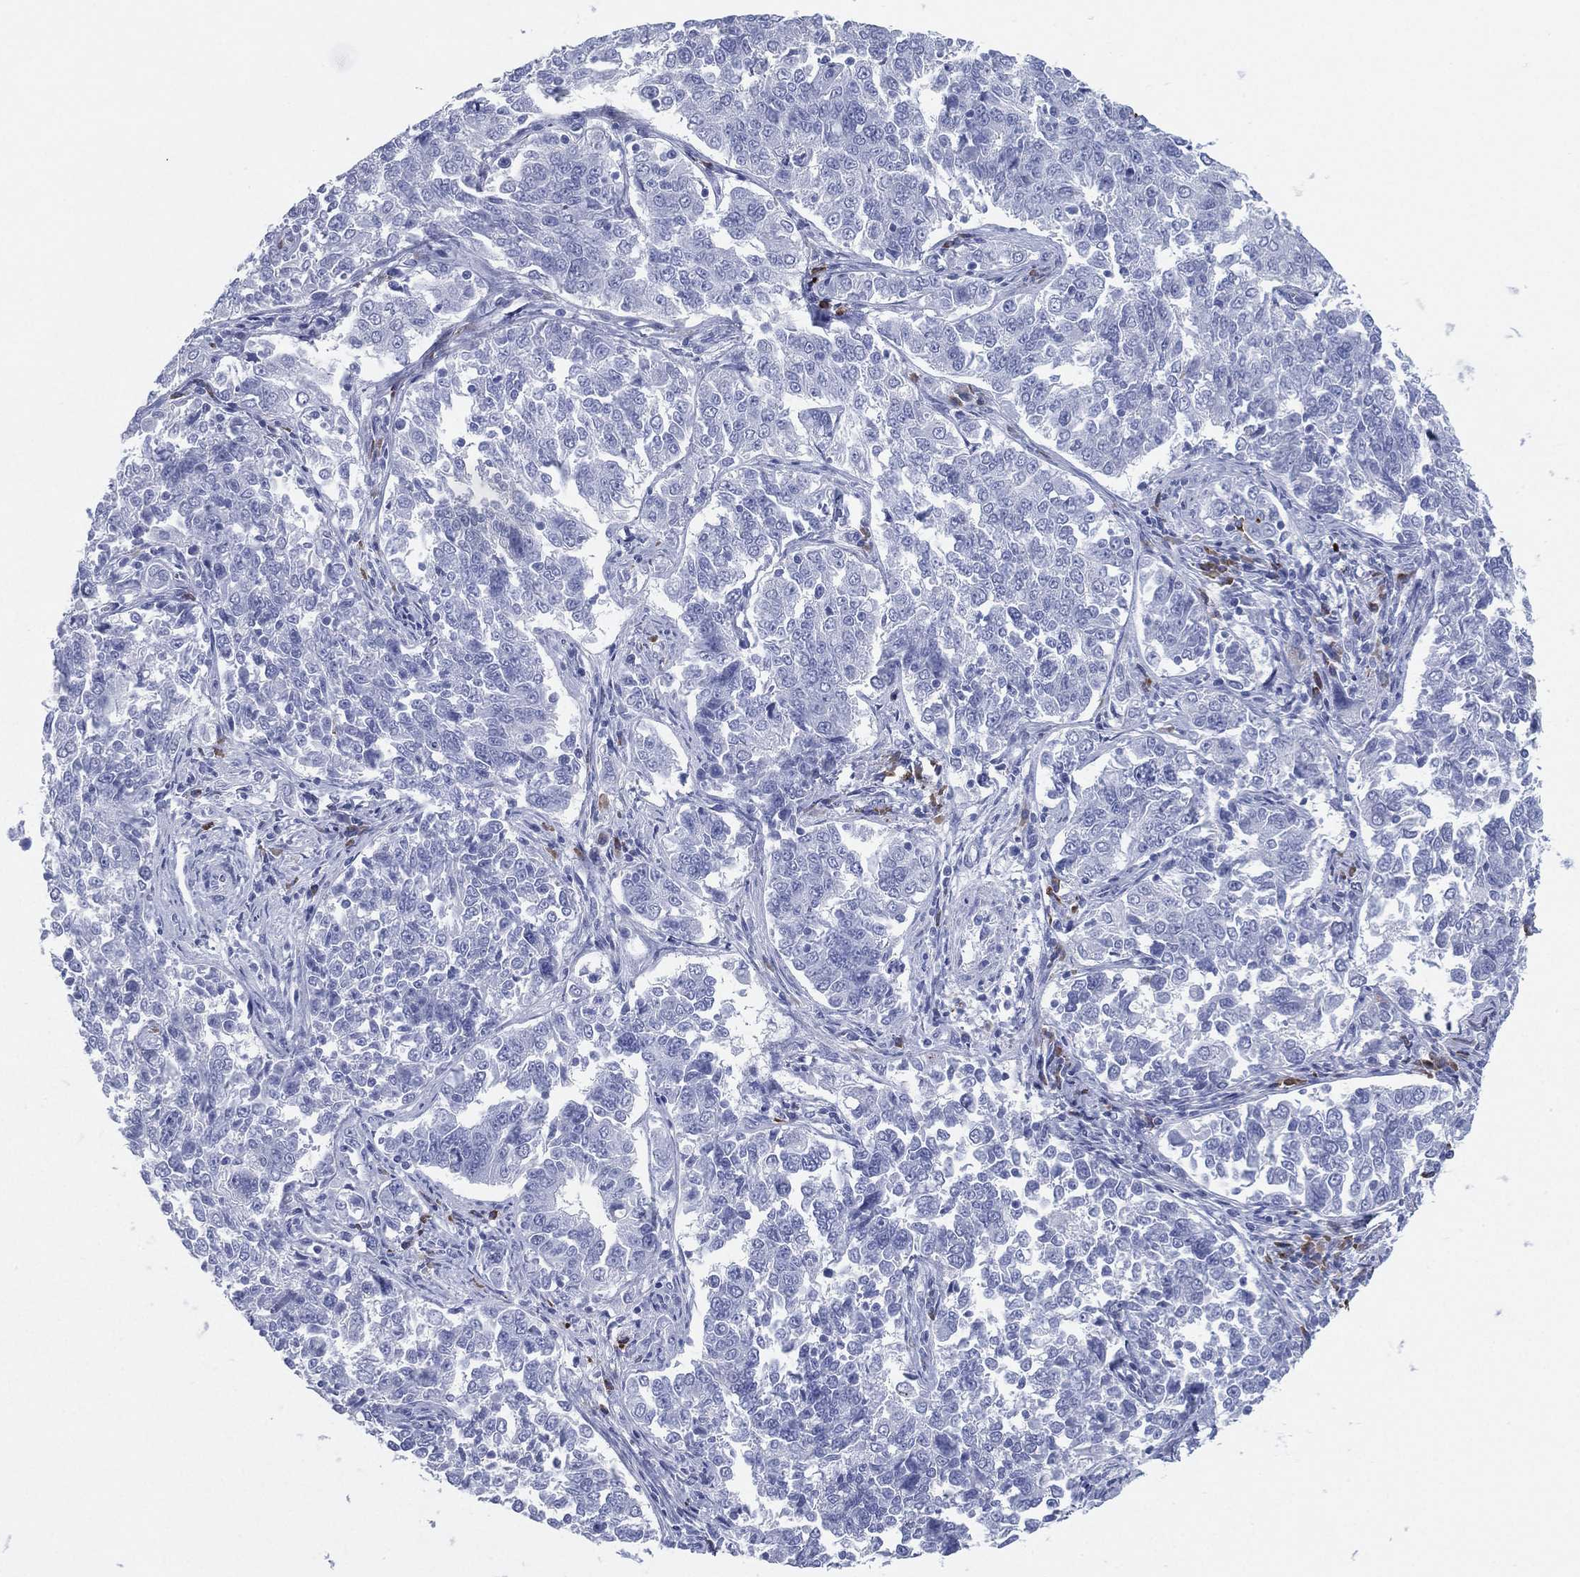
{"staining": {"intensity": "negative", "quantity": "none", "location": "none"}, "tissue": "endometrial cancer", "cell_type": "Tumor cells", "image_type": "cancer", "snomed": [{"axis": "morphology", "description": "Adenocarcinoma, NOS"}, {"axis": "topography", "description": "Endometrium"}], "caption": "IHC of human adenocarcinoma (endometrial) reveals no positivity in tumor cells.", "gene": "CD79A", "patient": {"sex": "female", "age": 43}}